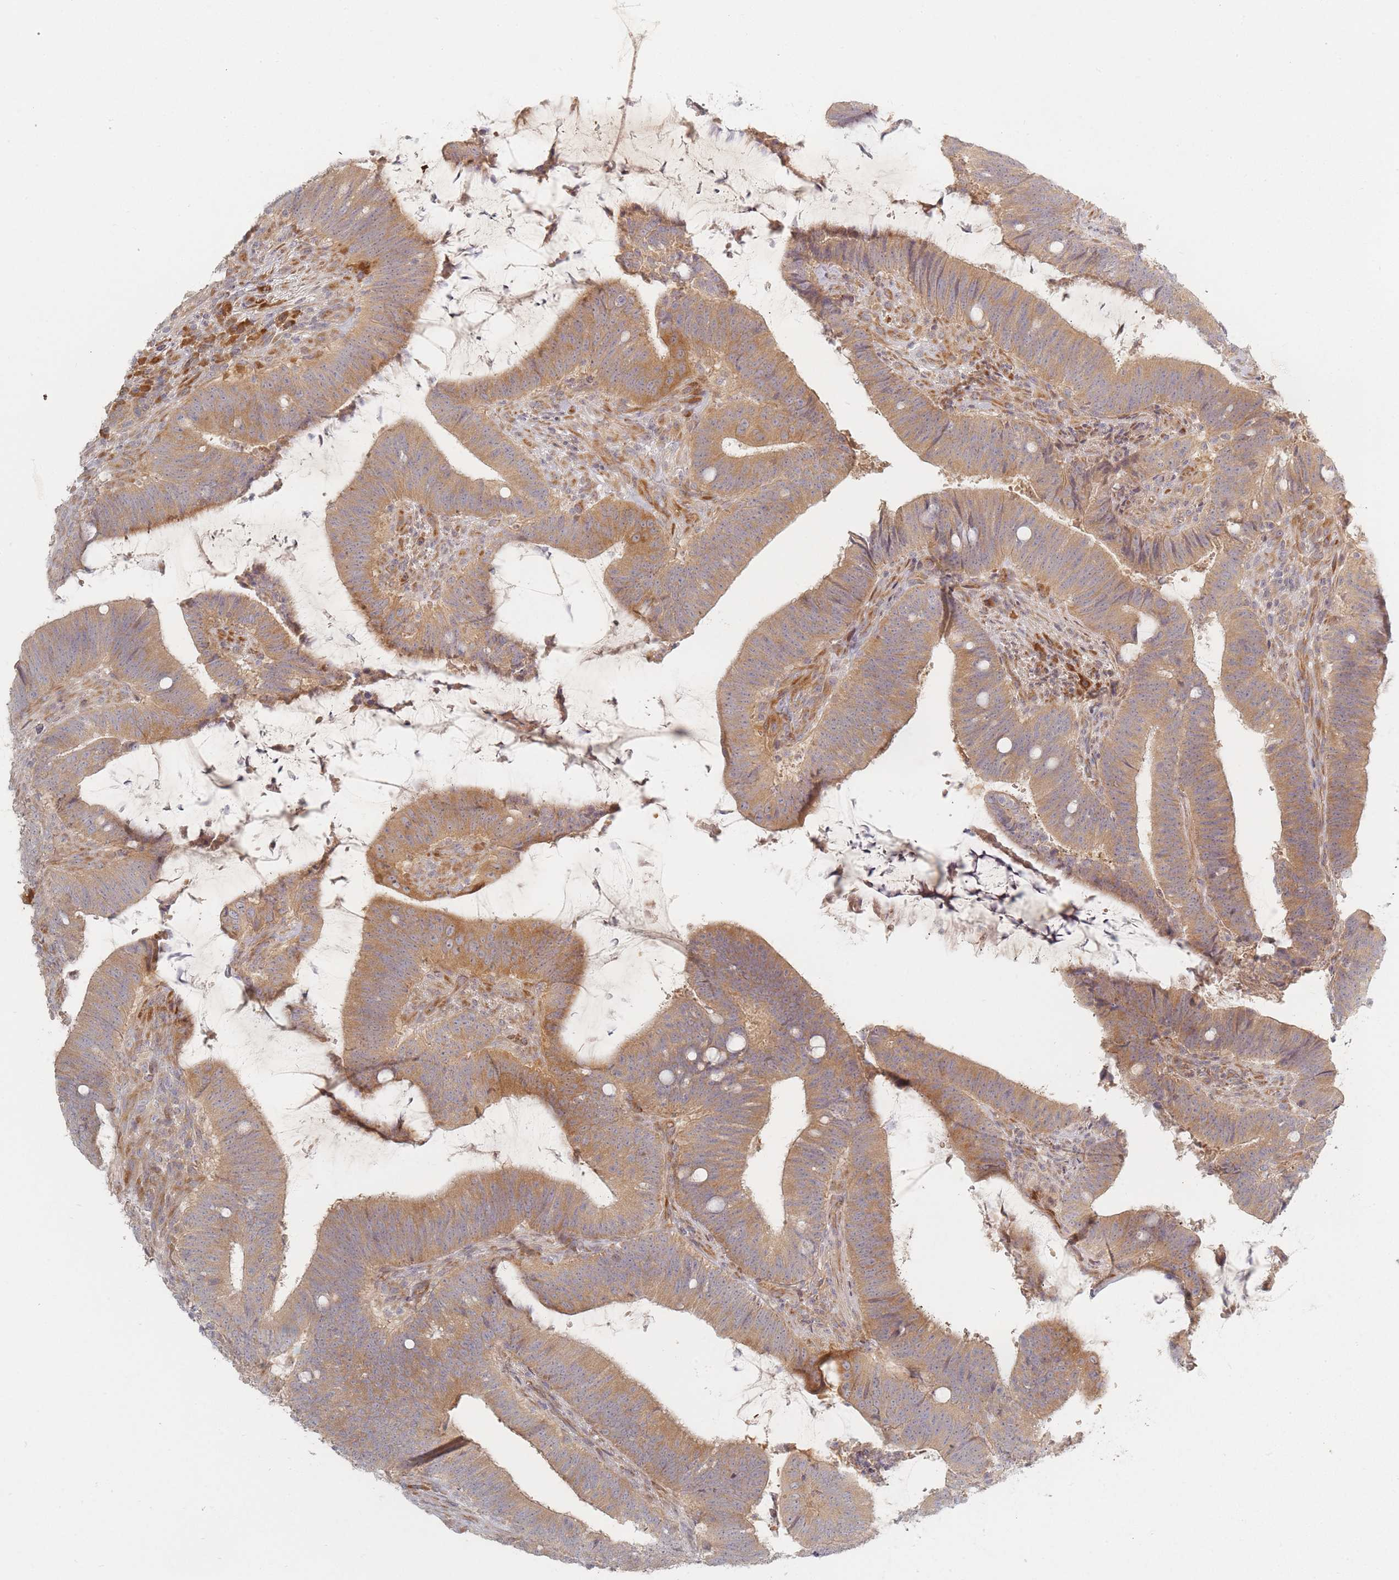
{"staining": {"intensity": "moderate", "quantity": ">75%", "location": "cytoplasmic/membranous"}, "tissue": "colorectal cancer", "cell_type": "Tumor cells", "image_type": "cancer", "snomed": [{"axis": "morphology", "description": "Adenocarcinoma, NOS"}, {"axis": "topography", "description": "Colon"}], "caption": "This histopathology image exhibits colorectal adenocarcinoma stained with immunohistochemistry (IHC) to label a protein in brown. The cytoplasmic/membranous of tumor cells show moderate positivity for the protein. Nuclei are counter-stained blue.", "gene": "ZKSCAN7", "patient": {"sex": "female", "age": 43}}